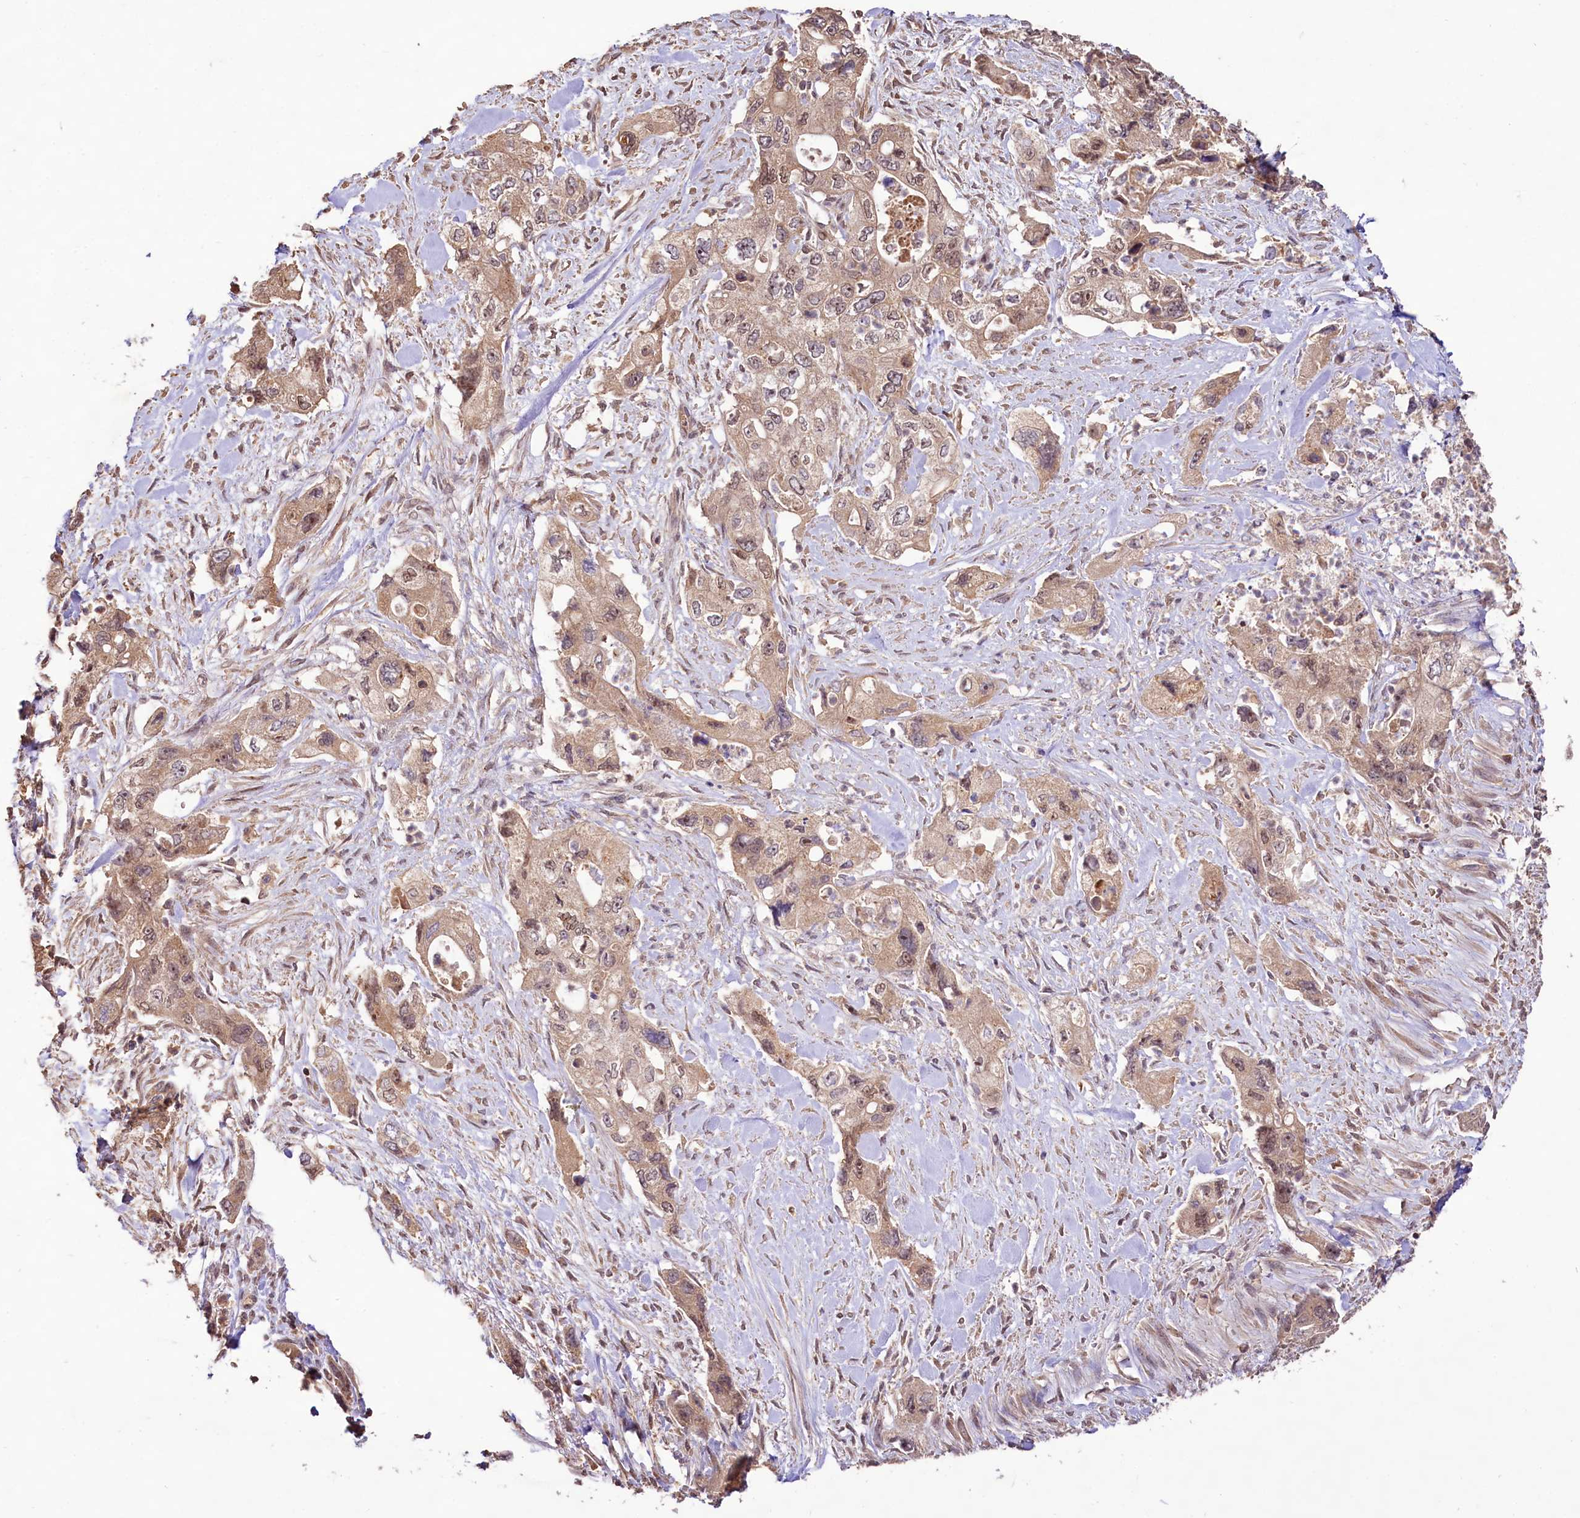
{"staining": {"intensity": "weak", "quantity": ">75%", "location": "cytoplasmic/membranous,nuclear"}, "tissue": "pancreatic cancer", "cell_type": "Tumor cells", "image_type": "cancer", "snomed": [{"axis": "morphology", "description": "Adenocarcinoma, NOS"}, {"axis": "topography", "description": "Pancreas"}], "caption": "The image demonstrates a brown stain indicating the presence of a protein in the cytoplasmic/membranous and nuclear of tumor cells in adenocarcinoma (pancreatic).", "gene": "RRP8", "patient": {"sex": "female", "age": 73}}